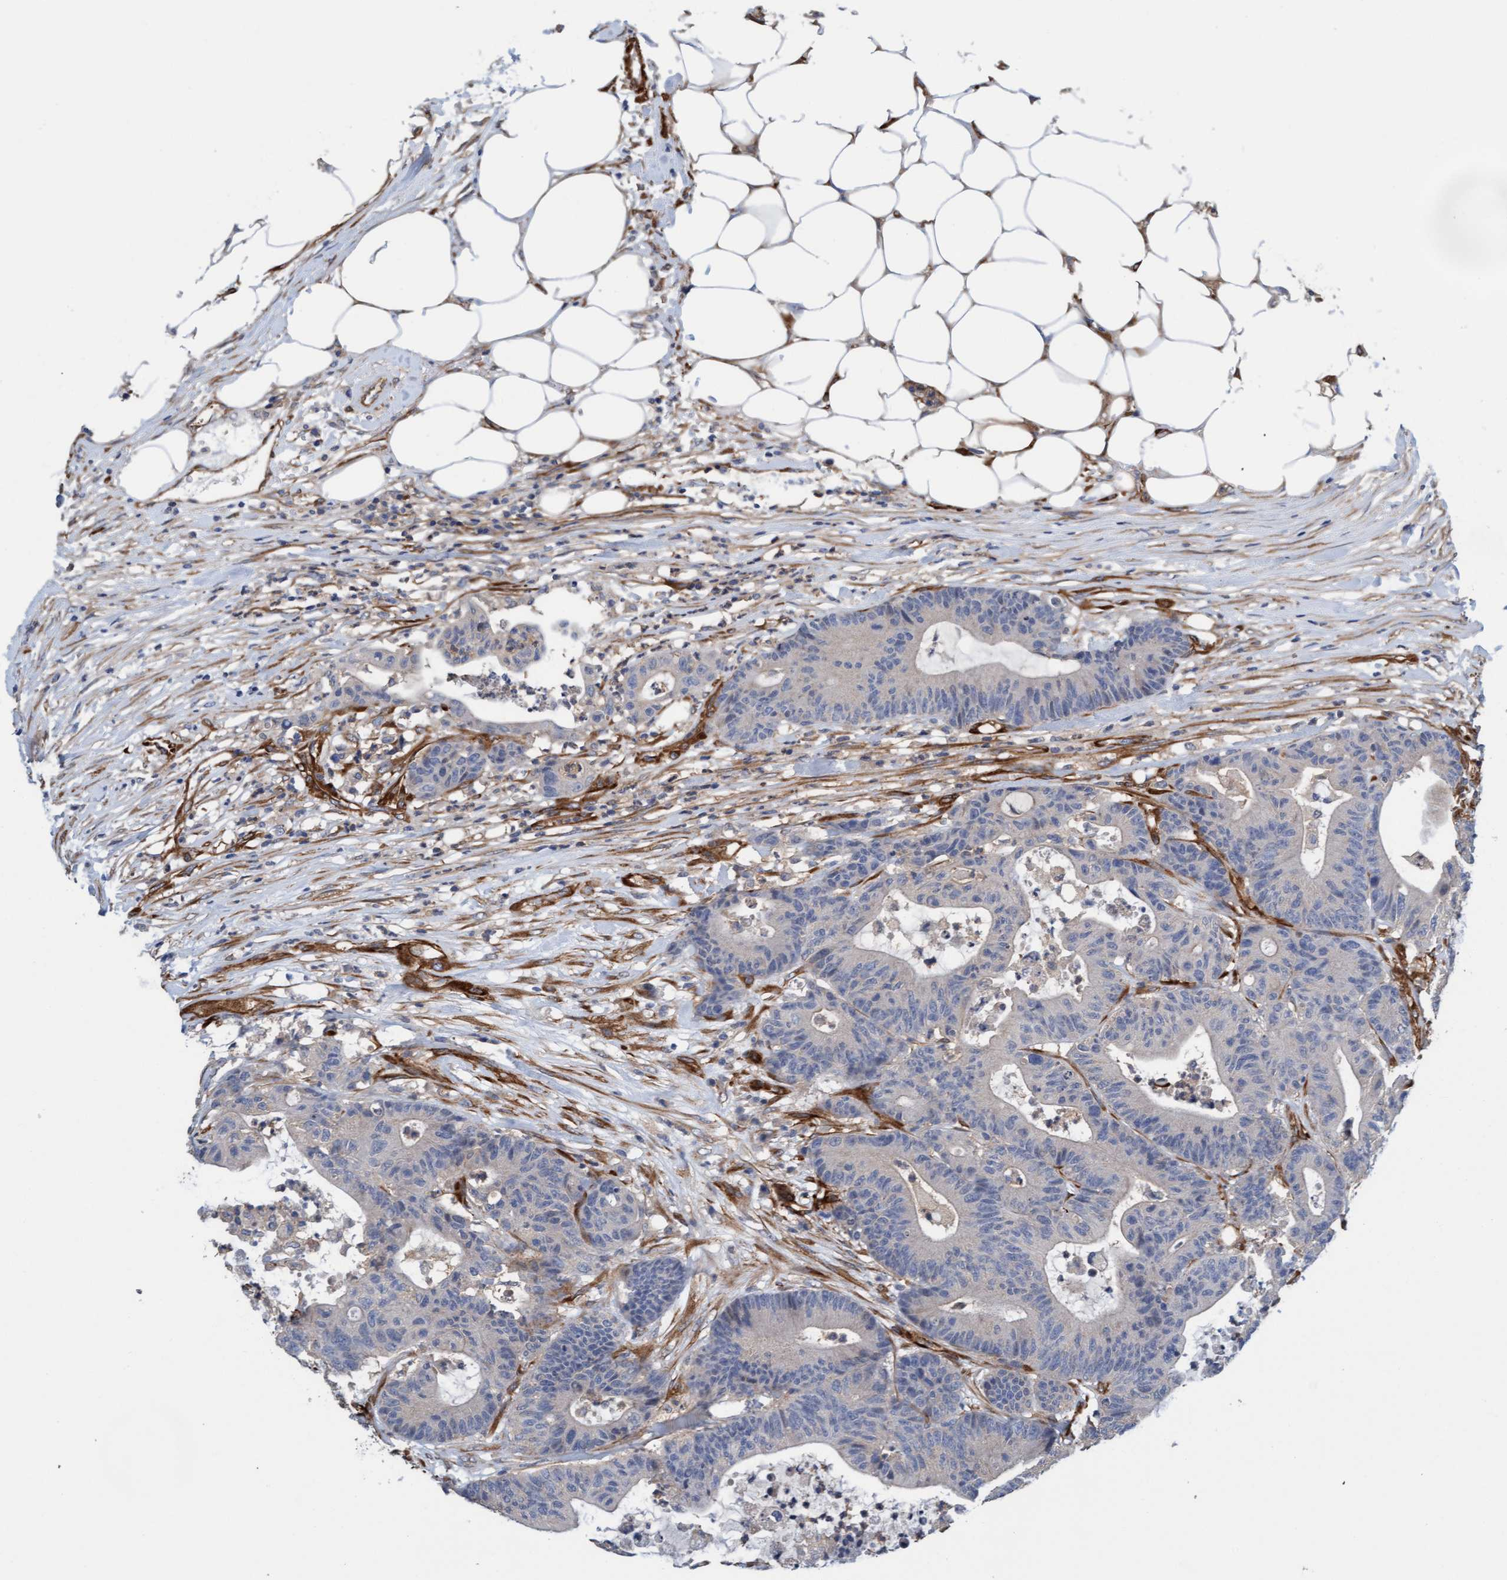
{"staining": {"intensity": "negative", "quantity": "none", "location": "none"}, "tissue": "colorectal cancer", "cell_type": "Tumor cells", "image_type": "cancer", "snomed": [{"axis": "morphology", "description": "Adenocarcinoma, NOS"}, {"axis": "topography", "description": "Colon"}], "caption": "Tumor cells show no significant protein positivity in colorectal adenocarcinoma. Nuclei are stained in blue.", "gene": "FMNL3", "patient": {"sex": "female", "age": 84}}